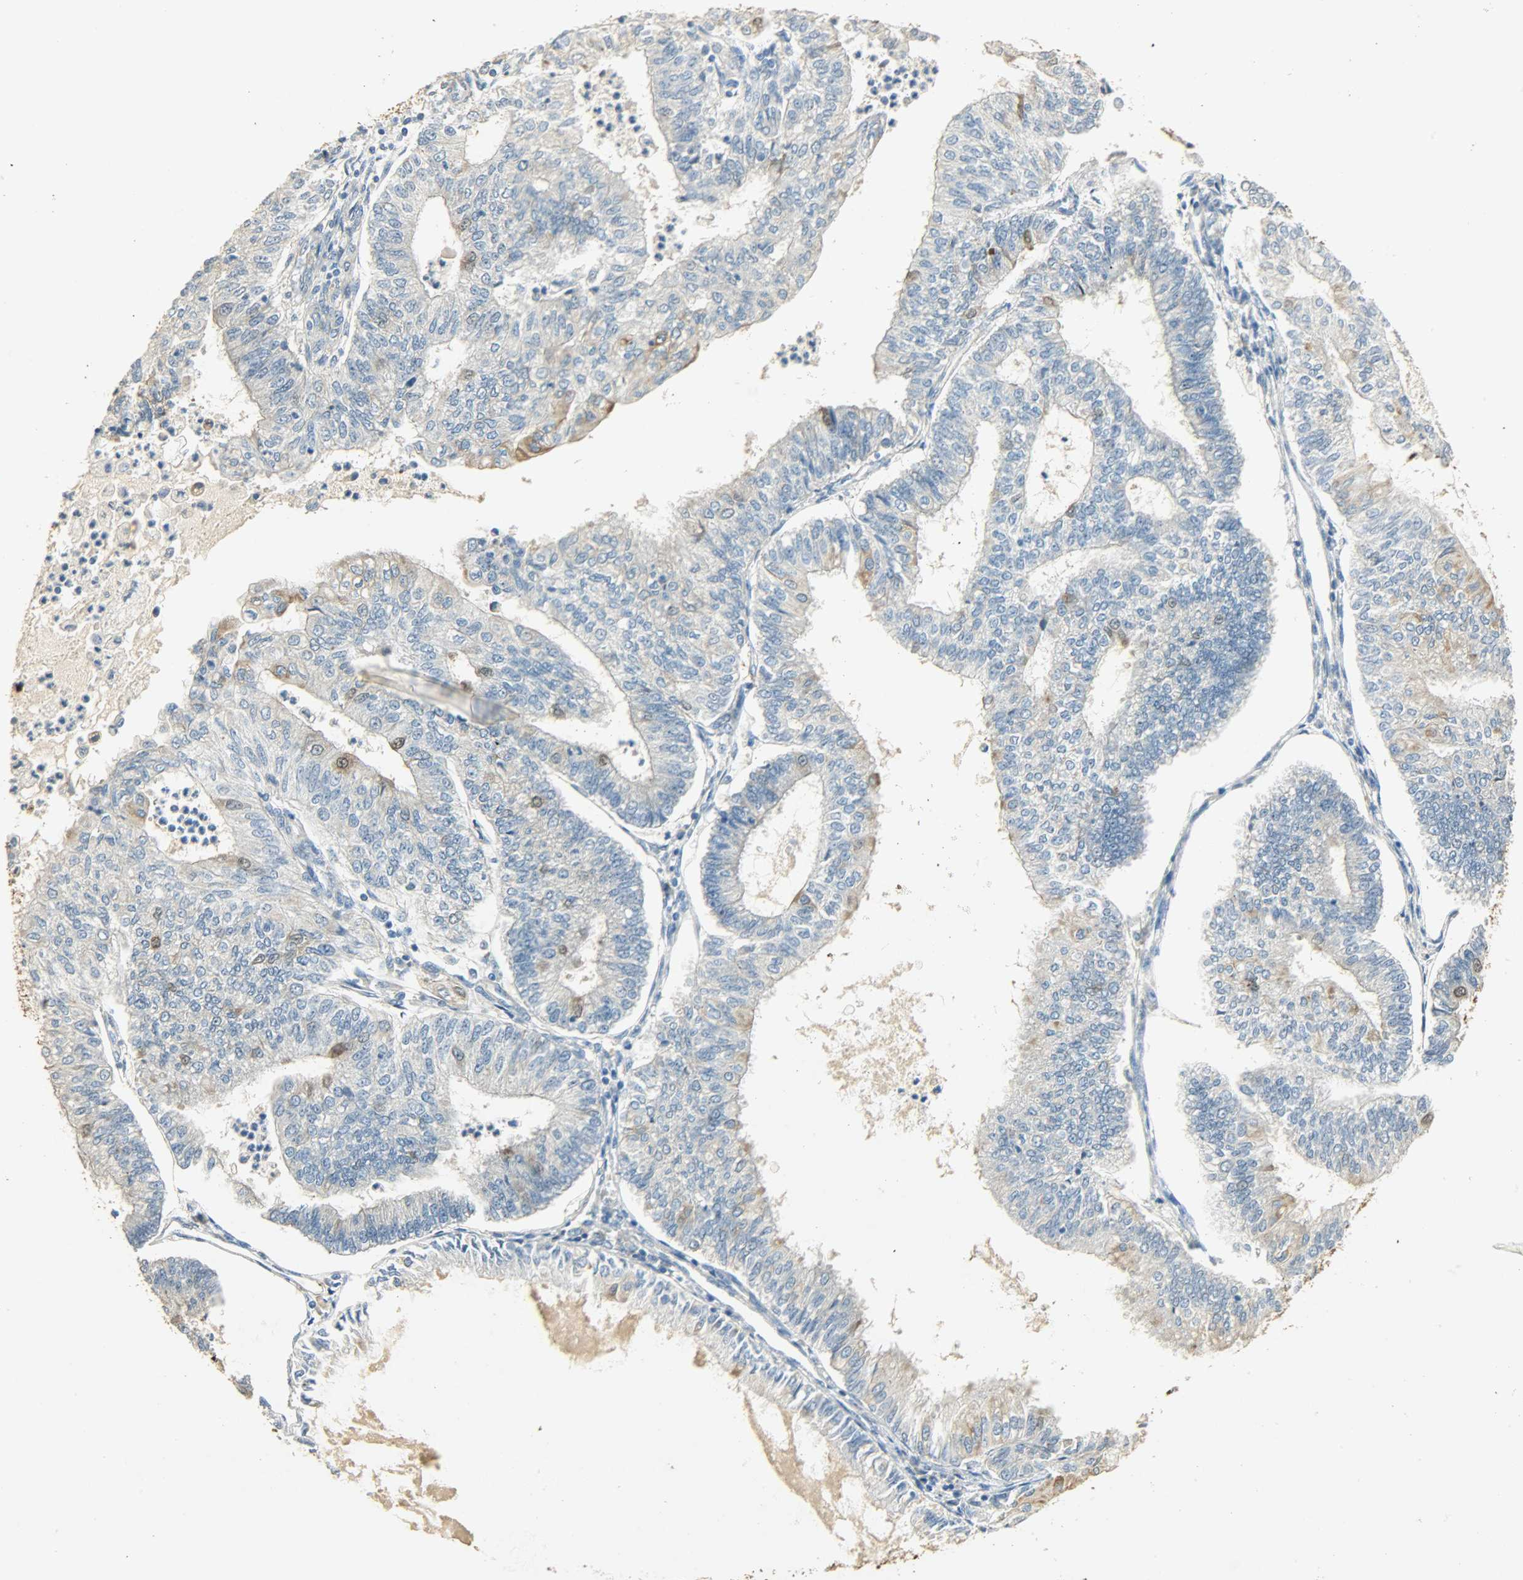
{"staining": {"intensity": "moderate", "quantity": "<25%", "location": "cytoplasmic/membranous"}, "tissue": "endometrial cancer", "cell_type": "Tumor cells", "image_type": "cancer", "snomed": [{"axis": "morphology", "description": "Adenocarcinoma, NOS"}, {"axis": "topography", "description": "Endometrium"}], "caption": "An immunohistochemistry histopathology image of tumor tissue is shown. Protein staining in brown shows moderate cytoplasmic/membranous positivity in endometrial cancer within tumor cells. Nuclei are stained in blue.", "gene": "USP13", "patient": {"sex": "female", "age": 59}}